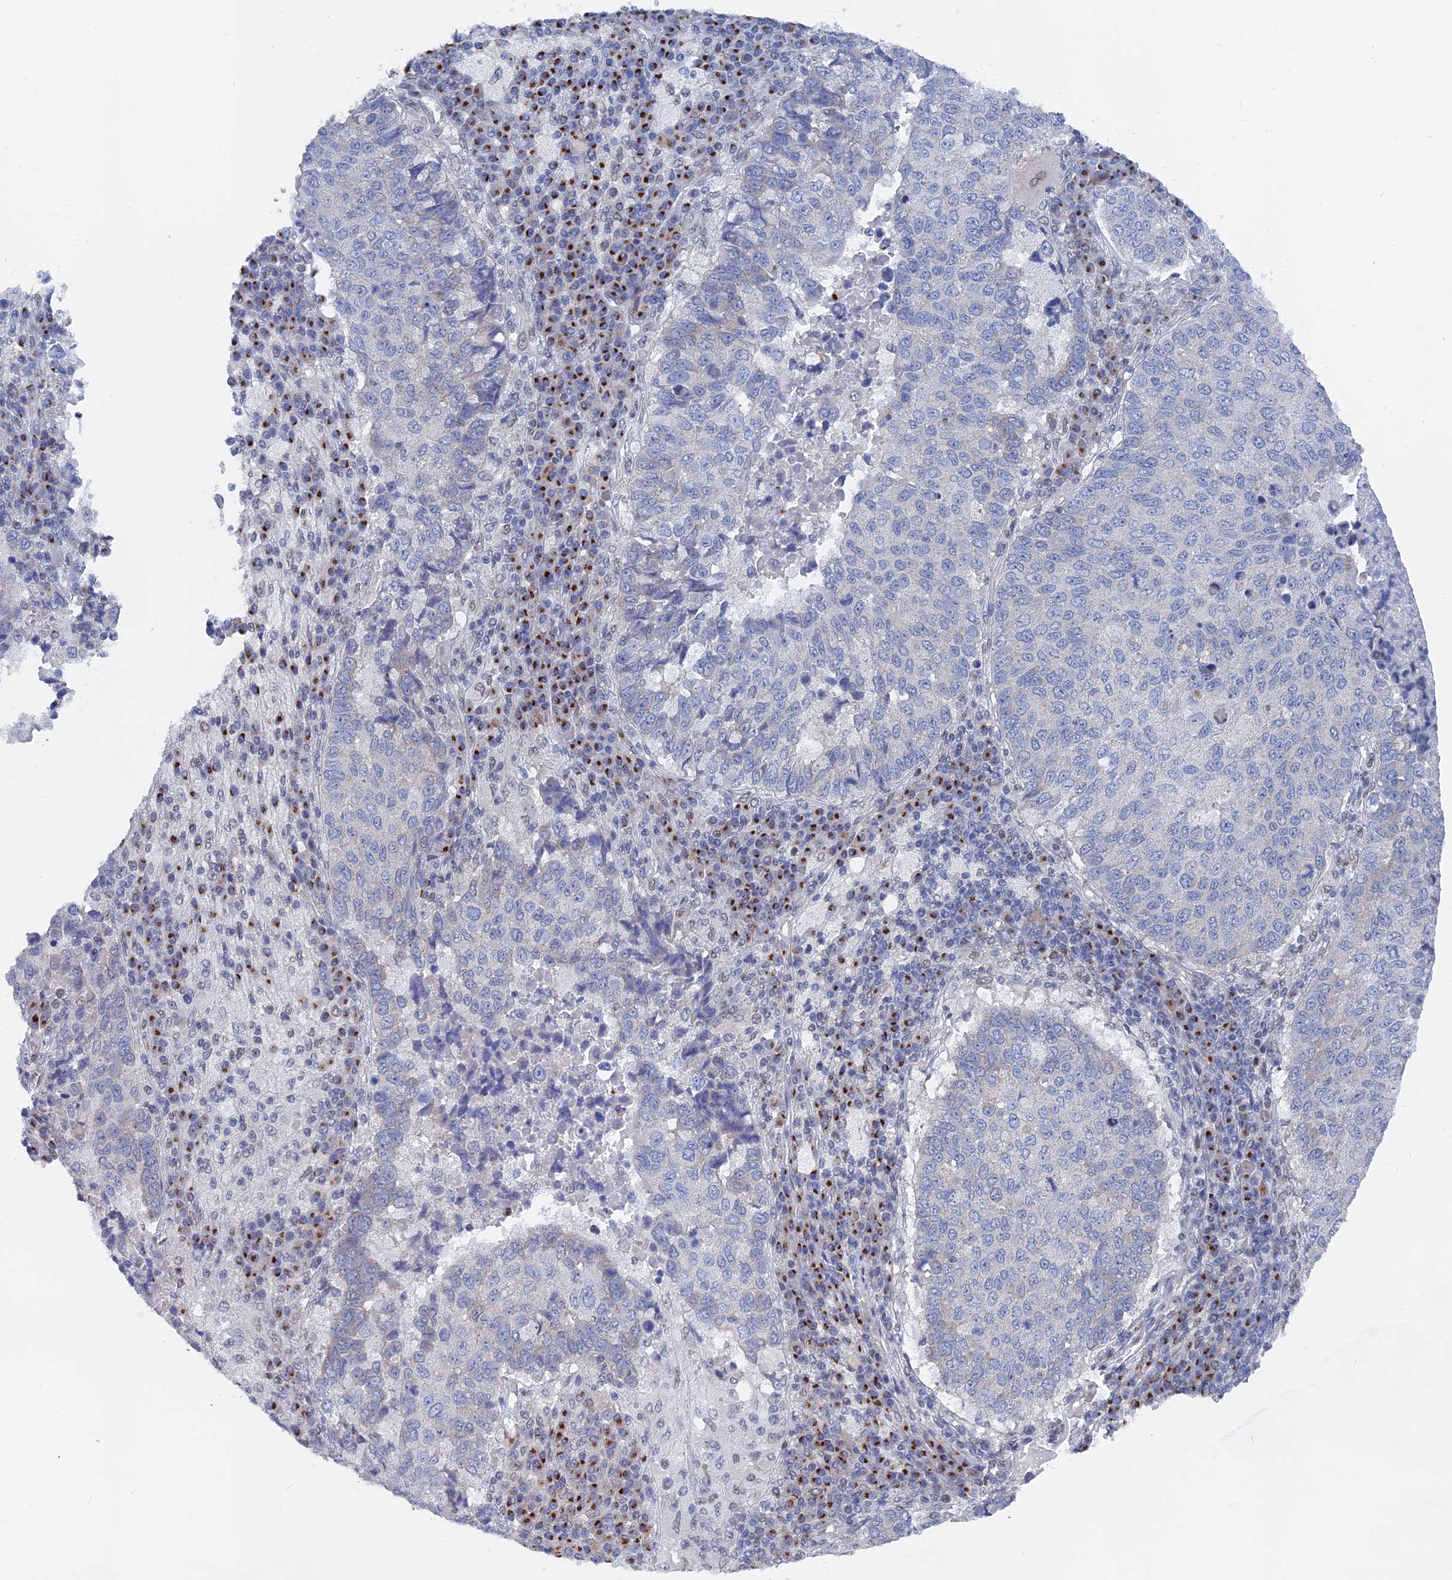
{"staining": {"intensity": "negative", "quantity": "none", "location": "none"}, "tissue": "lung cancer", "cell_type": "Tumor cells", "image_type": "cancer", "snomed": [{"axis": "morphology", "description": "Squamous cell carcinoma, NOS"}, {"axis": "topography", "description": "Lung"}], "caption": "Immunohistochemical staining of human lung cancer (squamous cell carcinoma) shows no significant staining in tumor cells.", "gene": "MTRF1", "patient": {"sex": "male", "age": 73}}